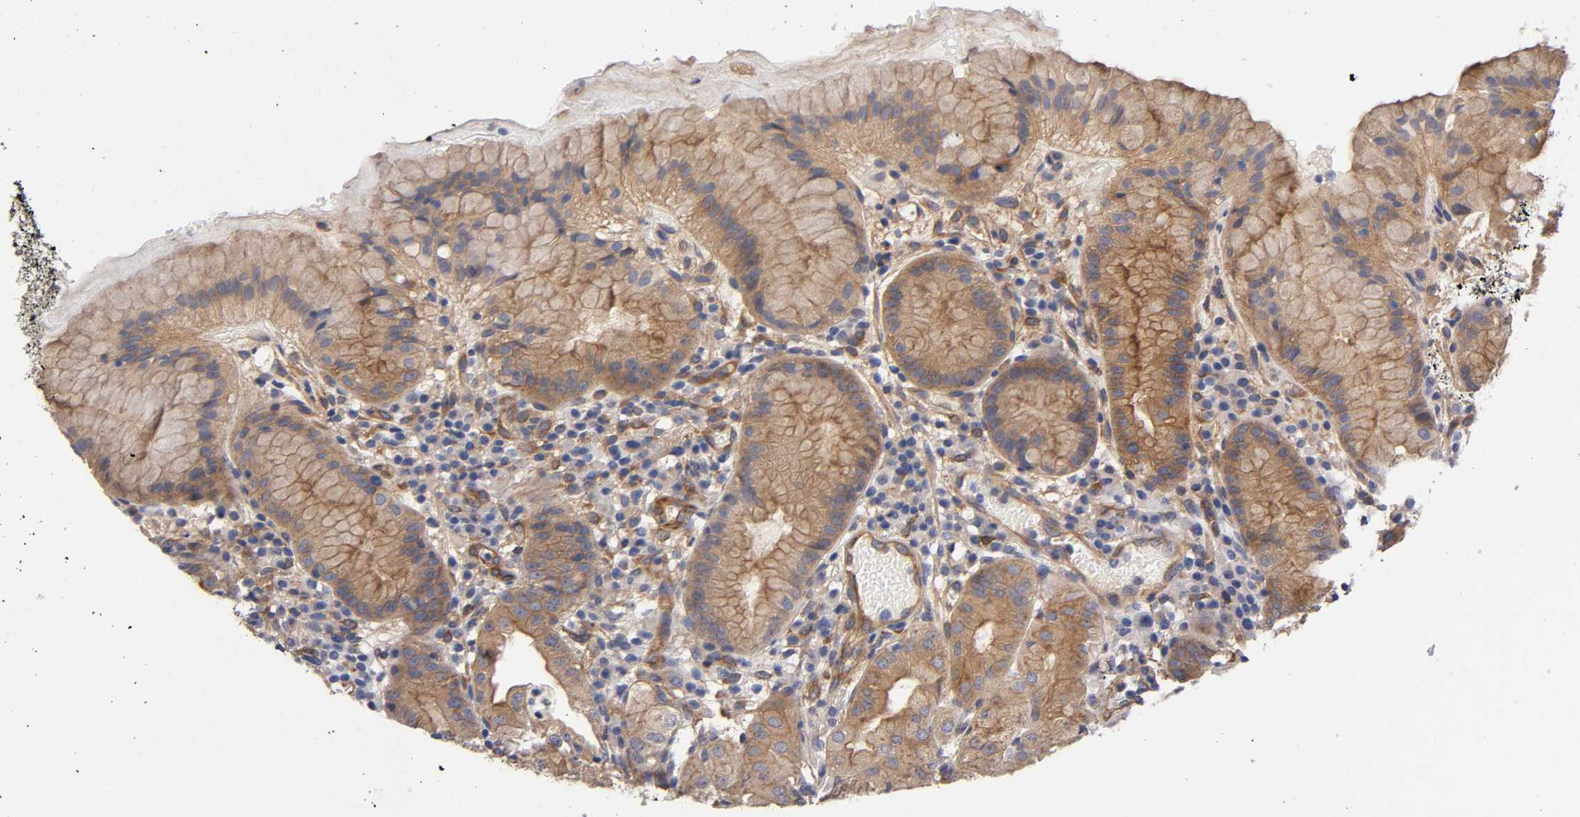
{"staining": {"intensity": "moderate", "quantity": "25%-75%", "location": "cytoplasmic/membranous"}, "tissue": "stomach", "cell_type": "Glandular cells", "image_type": "normal", "snomed": [{"axis": "morphology", "description": "Normal tissue, NOS"}, {"axis": "topography", "description": "Stomach"}, {"axis": "topography", "description": "Stomach, lower"}], "caption": "Immunohistochemical staining of unremarkable human stomach reveals 25%-75% levels of moderate cytoplasmic/membranous protein staining in about 25%-75% of glandular cells.", "gene": "RAB13", "patient": {"sex": "female", "age": 75}}